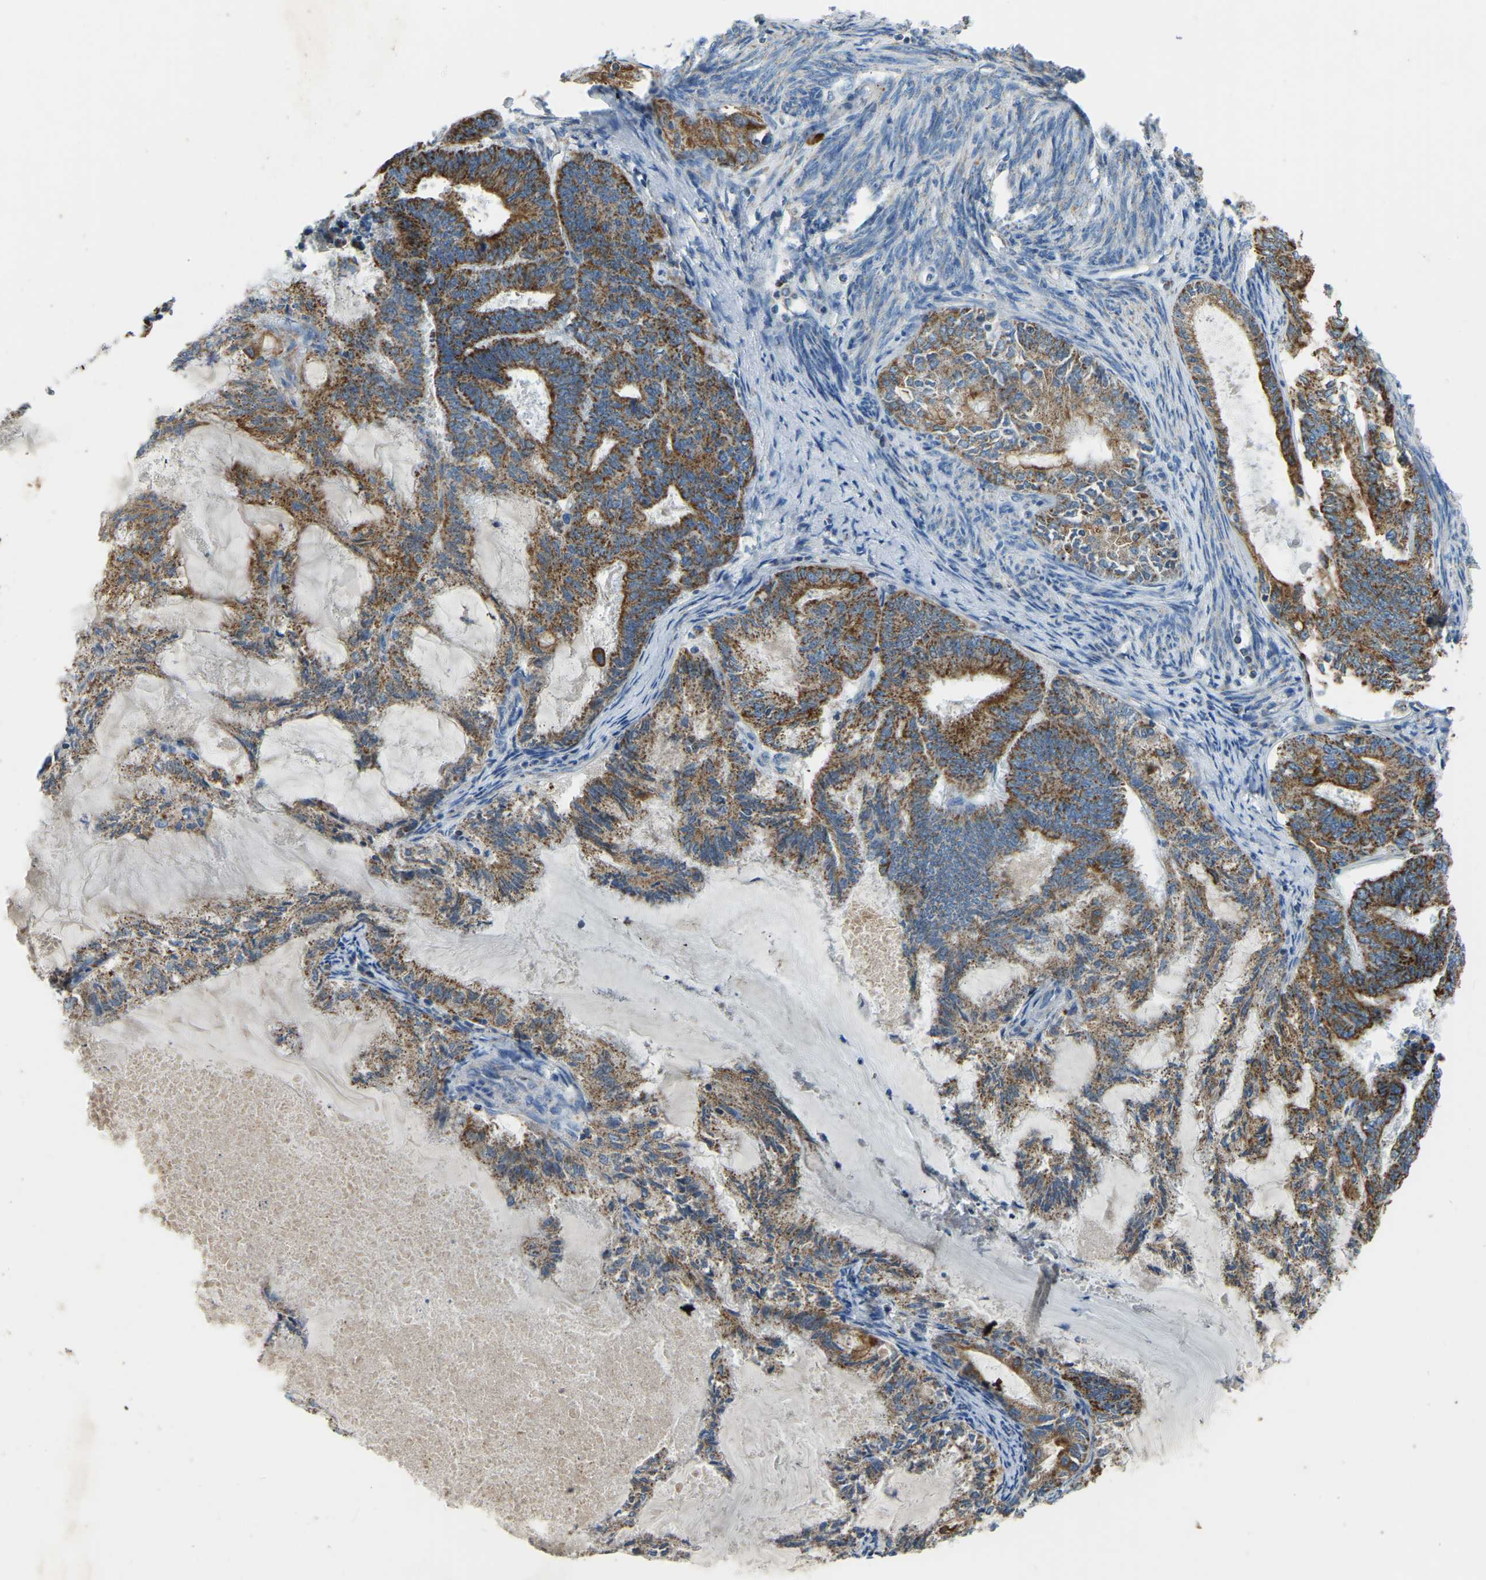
{"staining": {"intensity": "strong", "quantity": ">75%", "location": "cytoplasmic/membranous"}, "tissue": "endometrial cancer", "cell_type": "Tumor cells", "image_type": "cancer", "snomed": [{"axis": "morphology", "description": "Adenocarcinoma, NOS"}, {"axis": "topography", "description": "Endometrium"}], "caption": "Immunohistochemistry (DAB) staining of human endometrial adenocarcinoma displays strong cytoplasmic/membranous protein positivity in about >75% of tumor cells. The protein is shown in brown color, while the nuclei are stained blue.", "gene": "ZNF200", "patient": {"sex": "female", "age": 86}}